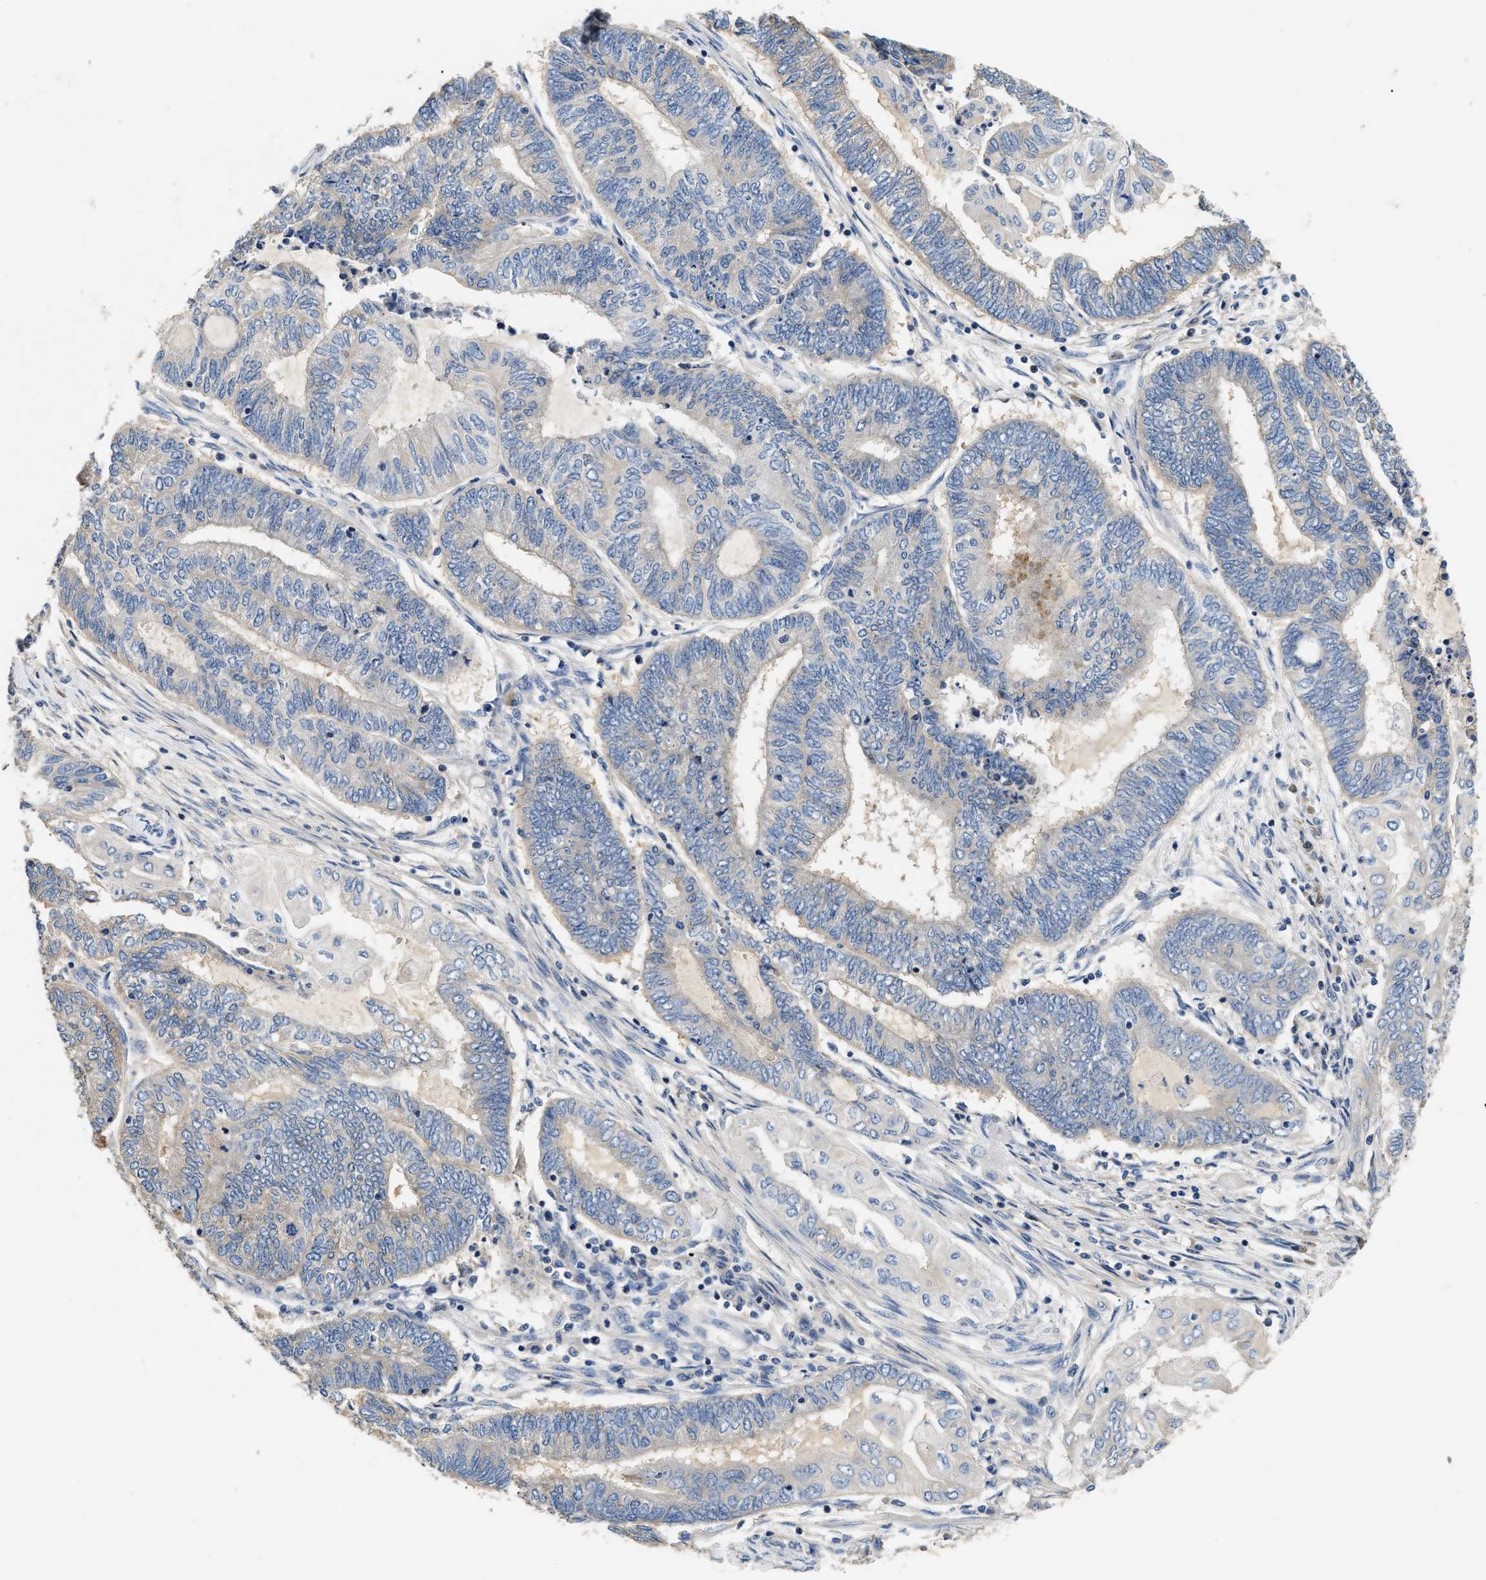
{"staining": {"intensity": "negative", "quantity": "none", "location": "none"}, "tissue": "endometrial cancer", "cell_type": "Tumor cells", "image_type": "cancer", "snomed": [{"axis": "morphology", "description": "Adenocarcinoma, NOS"}, {"axis": "topography", "description": "Uterus"}, {"axis": "topography", "description": "Endometrium"}], "caption": "Histopathology image shows no significant protein staining in tumor cells of endometrial cancer.", "gene": "IL17RC", "patient": {"sex": "female", "age": 70}}